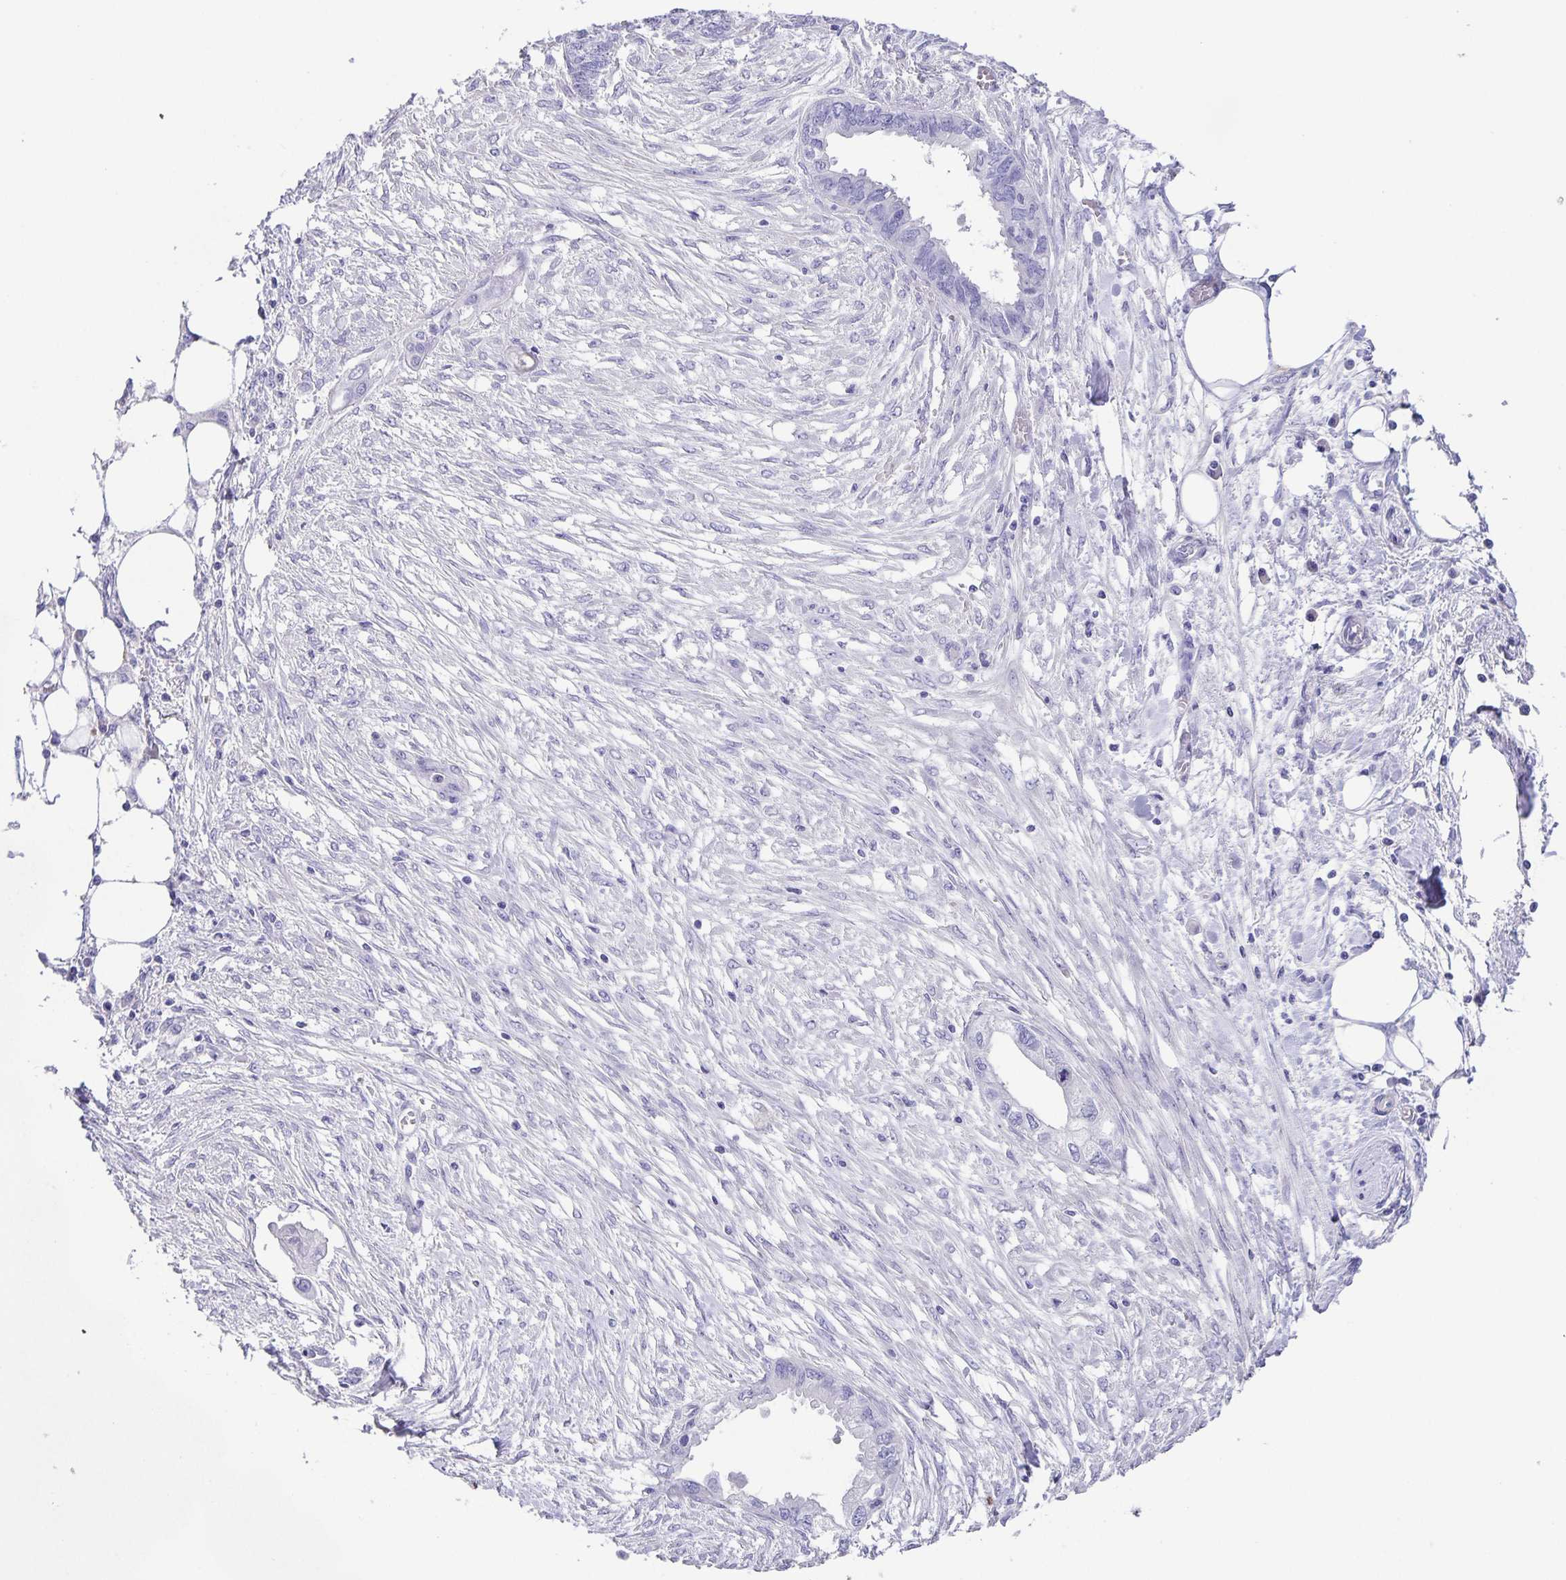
{"staining": {"intensity": "negative", "quantity": "none", "location": "none"}, "tissue": "endometrial cancer", "cell_type": "Tumor cells", "image_type": "cancer", "snomed": [{"axis": "morphology", "description": "Adenocarcinoma, NOS"}, {"axis": "morphology", "description": "Adenocarcinoma, metastatic, NOS"}, {"axis": "topography", "description": "Adipose tissue"}, {"axis": "topography", "description": "Endometrium"}], "caption": "Immunohistochemistry (IHC) photomicrograph of endometrial cancer (adenocarcinoma) stained for a protein (brown), which exhibits no staining in tumor cells.", "gene": "UBQLN3", "patient": {"sex": "female", "age": 67}}